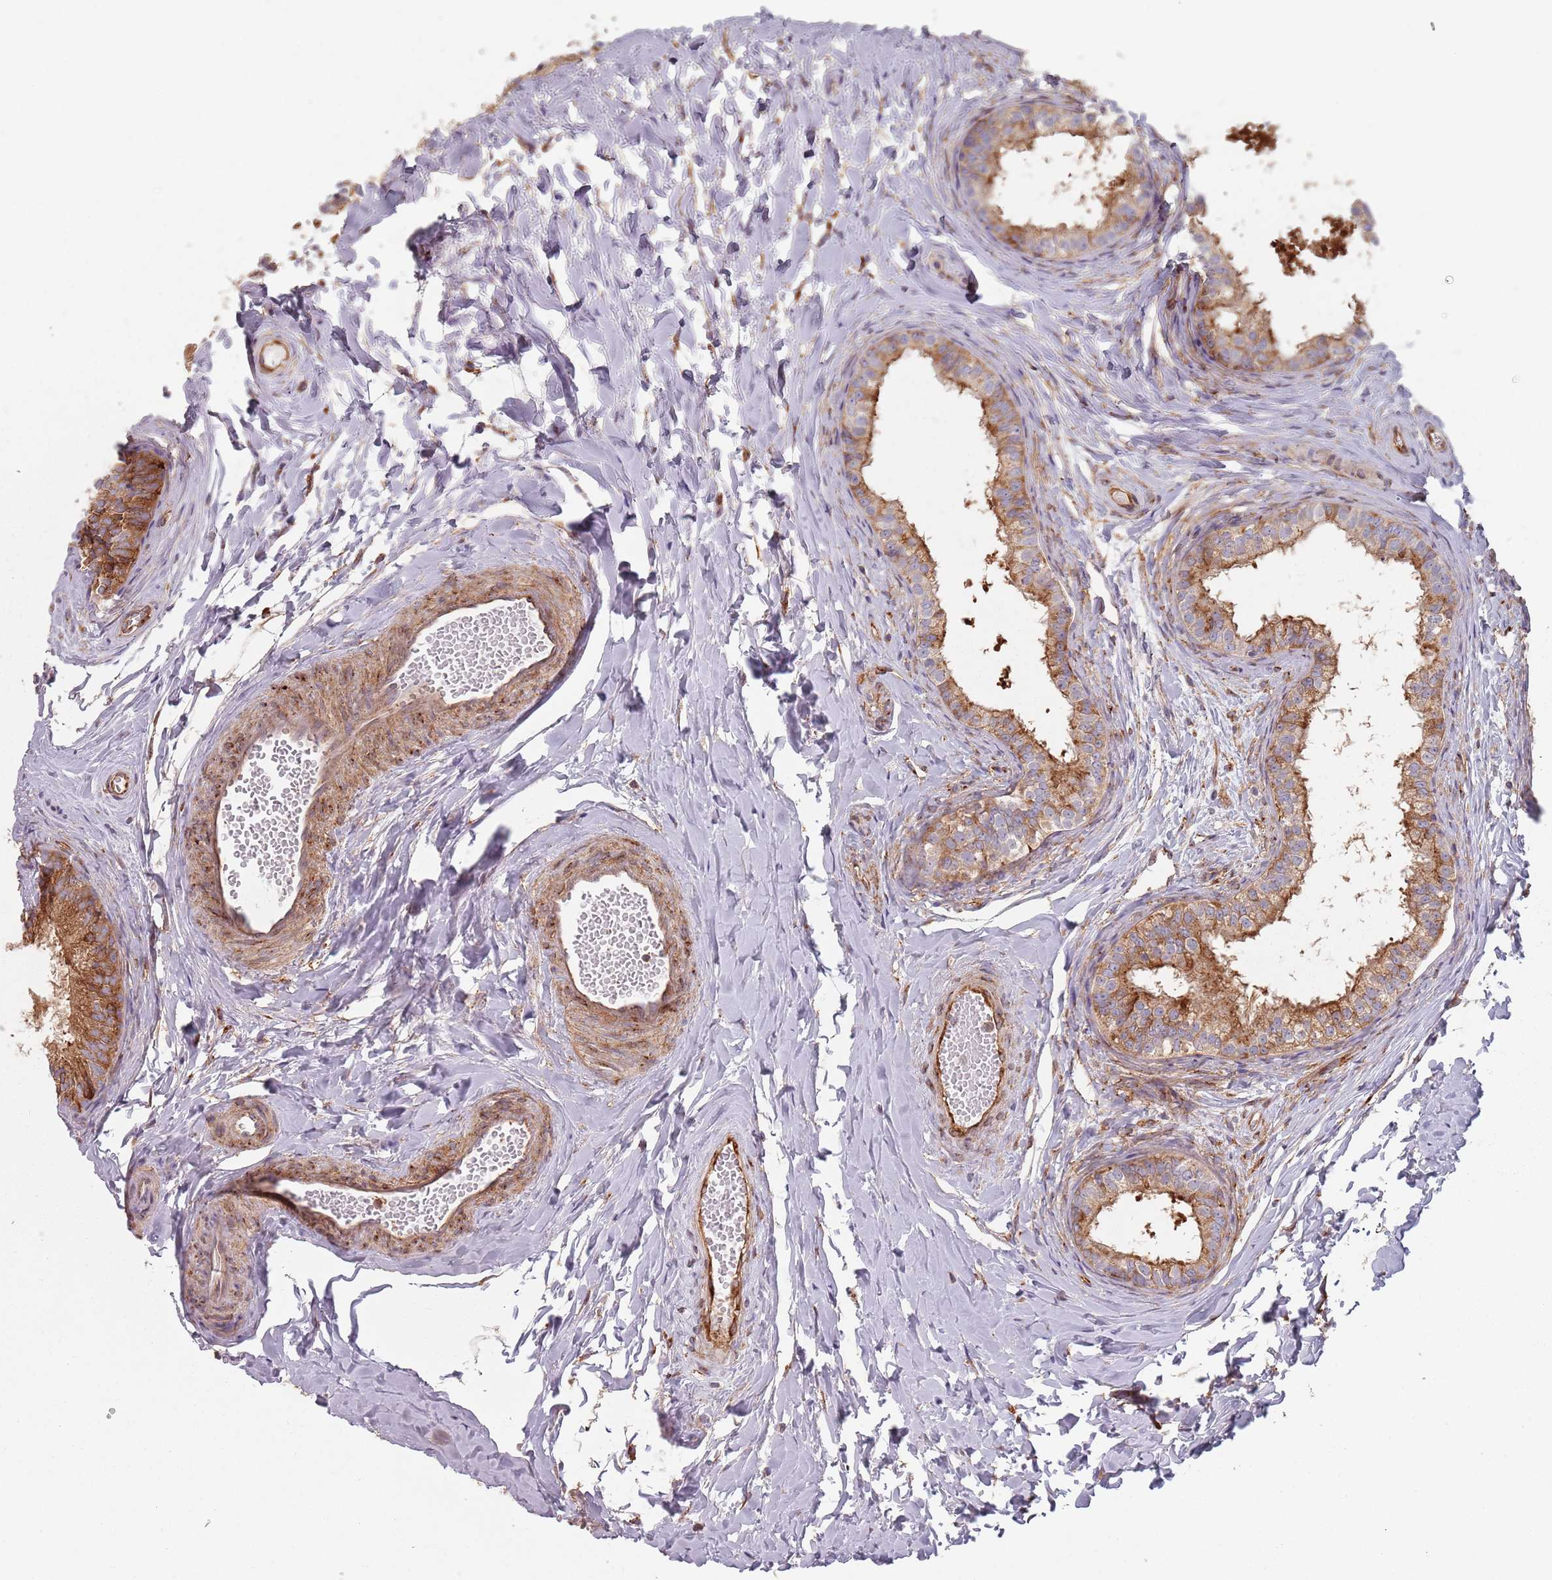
{"staining": {"intensity": "strong", "quantity": "25%-75%", "location": "cytoplasmic/membranous"}, "tissue": "epididymis", "cell_type": "Glandular cells", "image_type": "normal", "snomed": [{"axis": "morphology", "description": "Normal tissue, NOS"}, {"axis": "topography", "description": "Epididymis"}], "caption": "The histopathology image demonstrates immunohistochemical staining of unremarkable epididymis. There is strong cytoplasmic/membranous expression is identified in about 25%-75% of glandular cells.", "gene": "TPD52L2", "patient": {"sex": "male", "age": 34}}